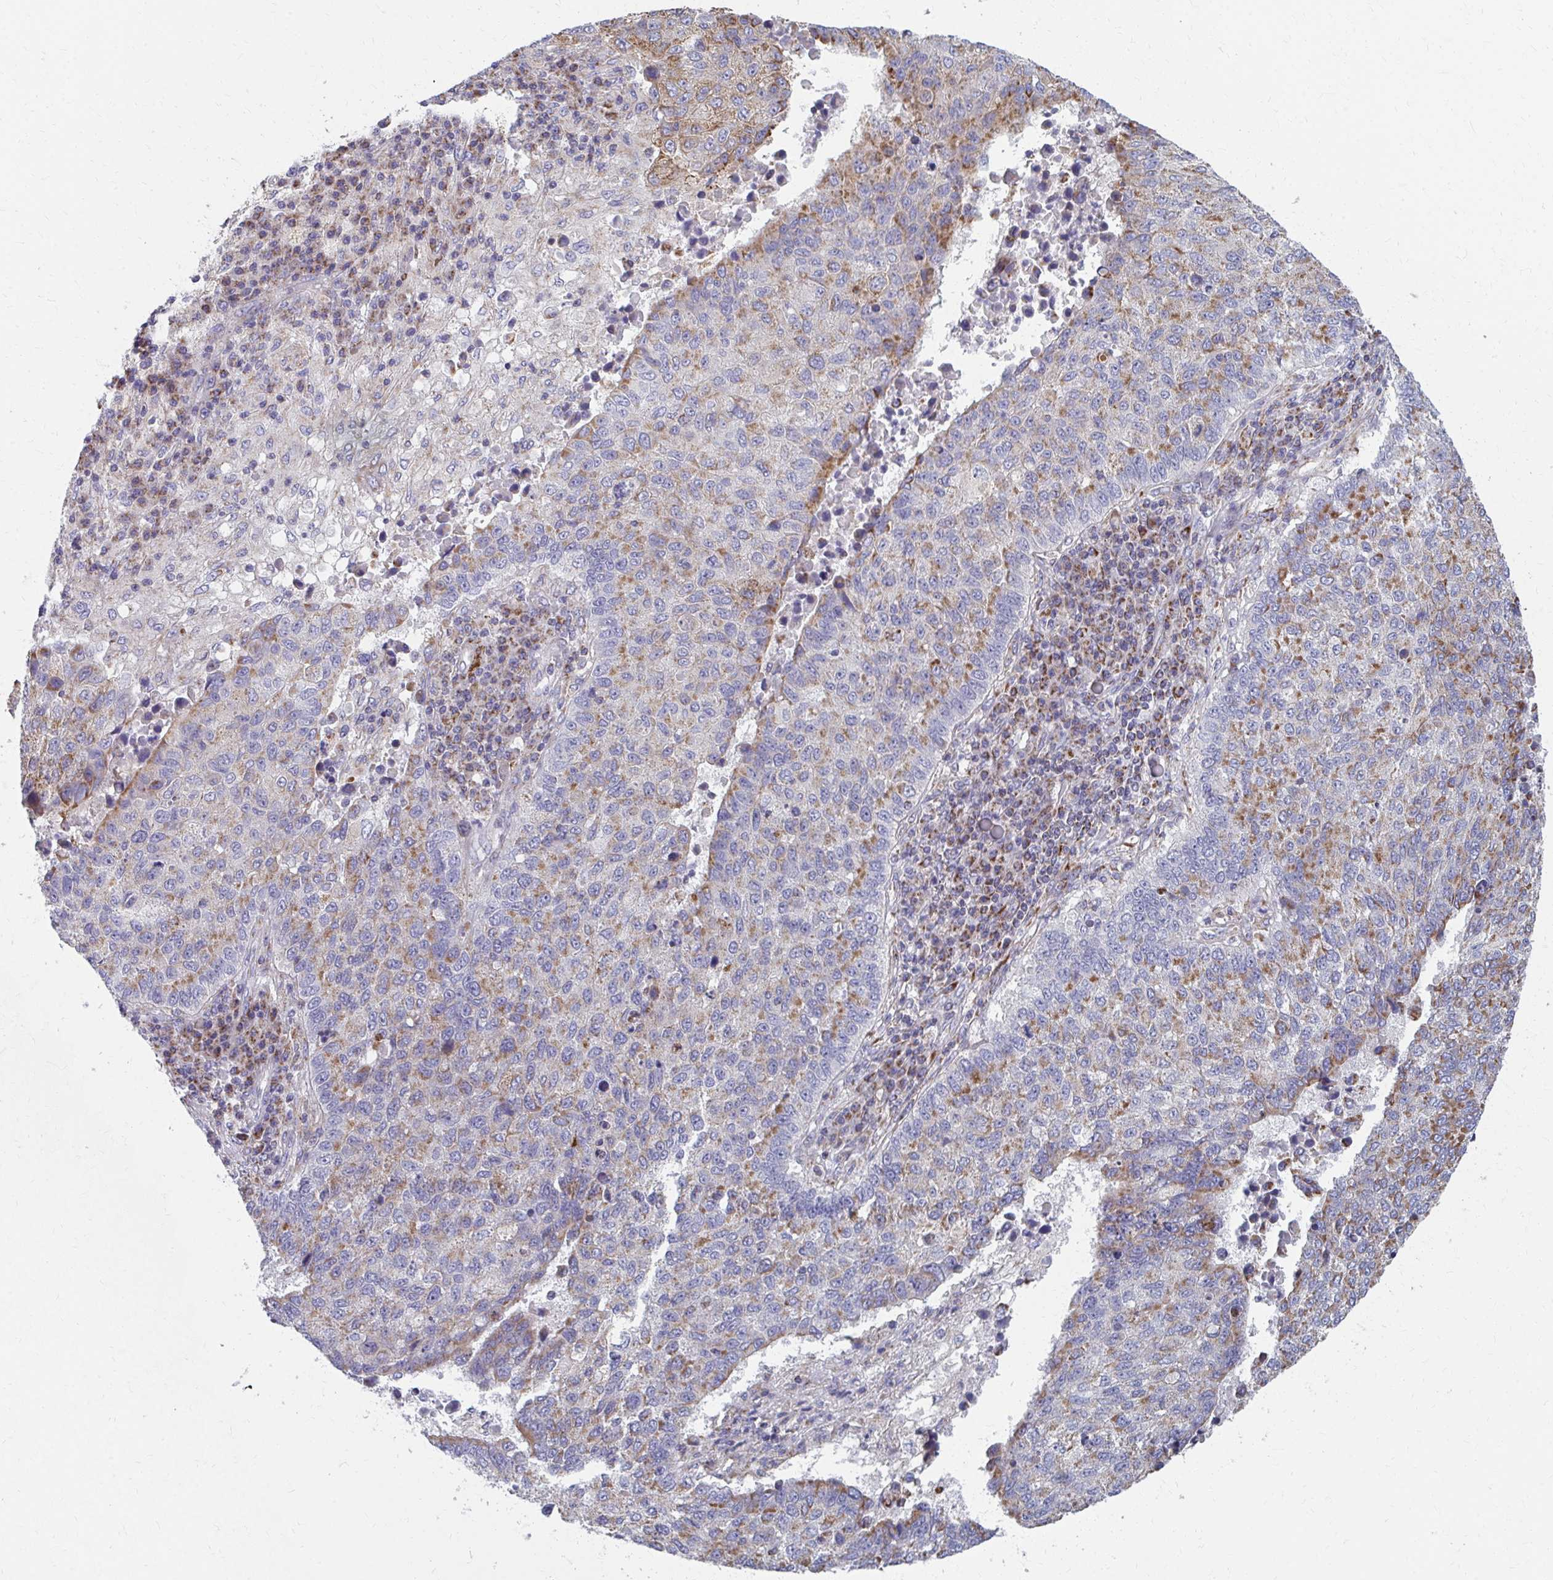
{"staining": {"intensity": "moderate", "quantity": "25%-75%", "location": "cytoplasmic/membranous"}, "tissue": "lung cancer", "cell_type": "Tumor cells", "image_type": "cancer", "snomed": [{"axis": "morphology", "description": "Squamous cell carcinoma, NOS"}, {"axis": "topography", "description": "Lung"}], "caption": "A brown stain shows moderate cytoplasmic/membranous positivity of a protein in human lung squamous cell carcinoma tumor cells.", "gene": "RCC1L", "patient": {"sex": "male", "age": 73}}